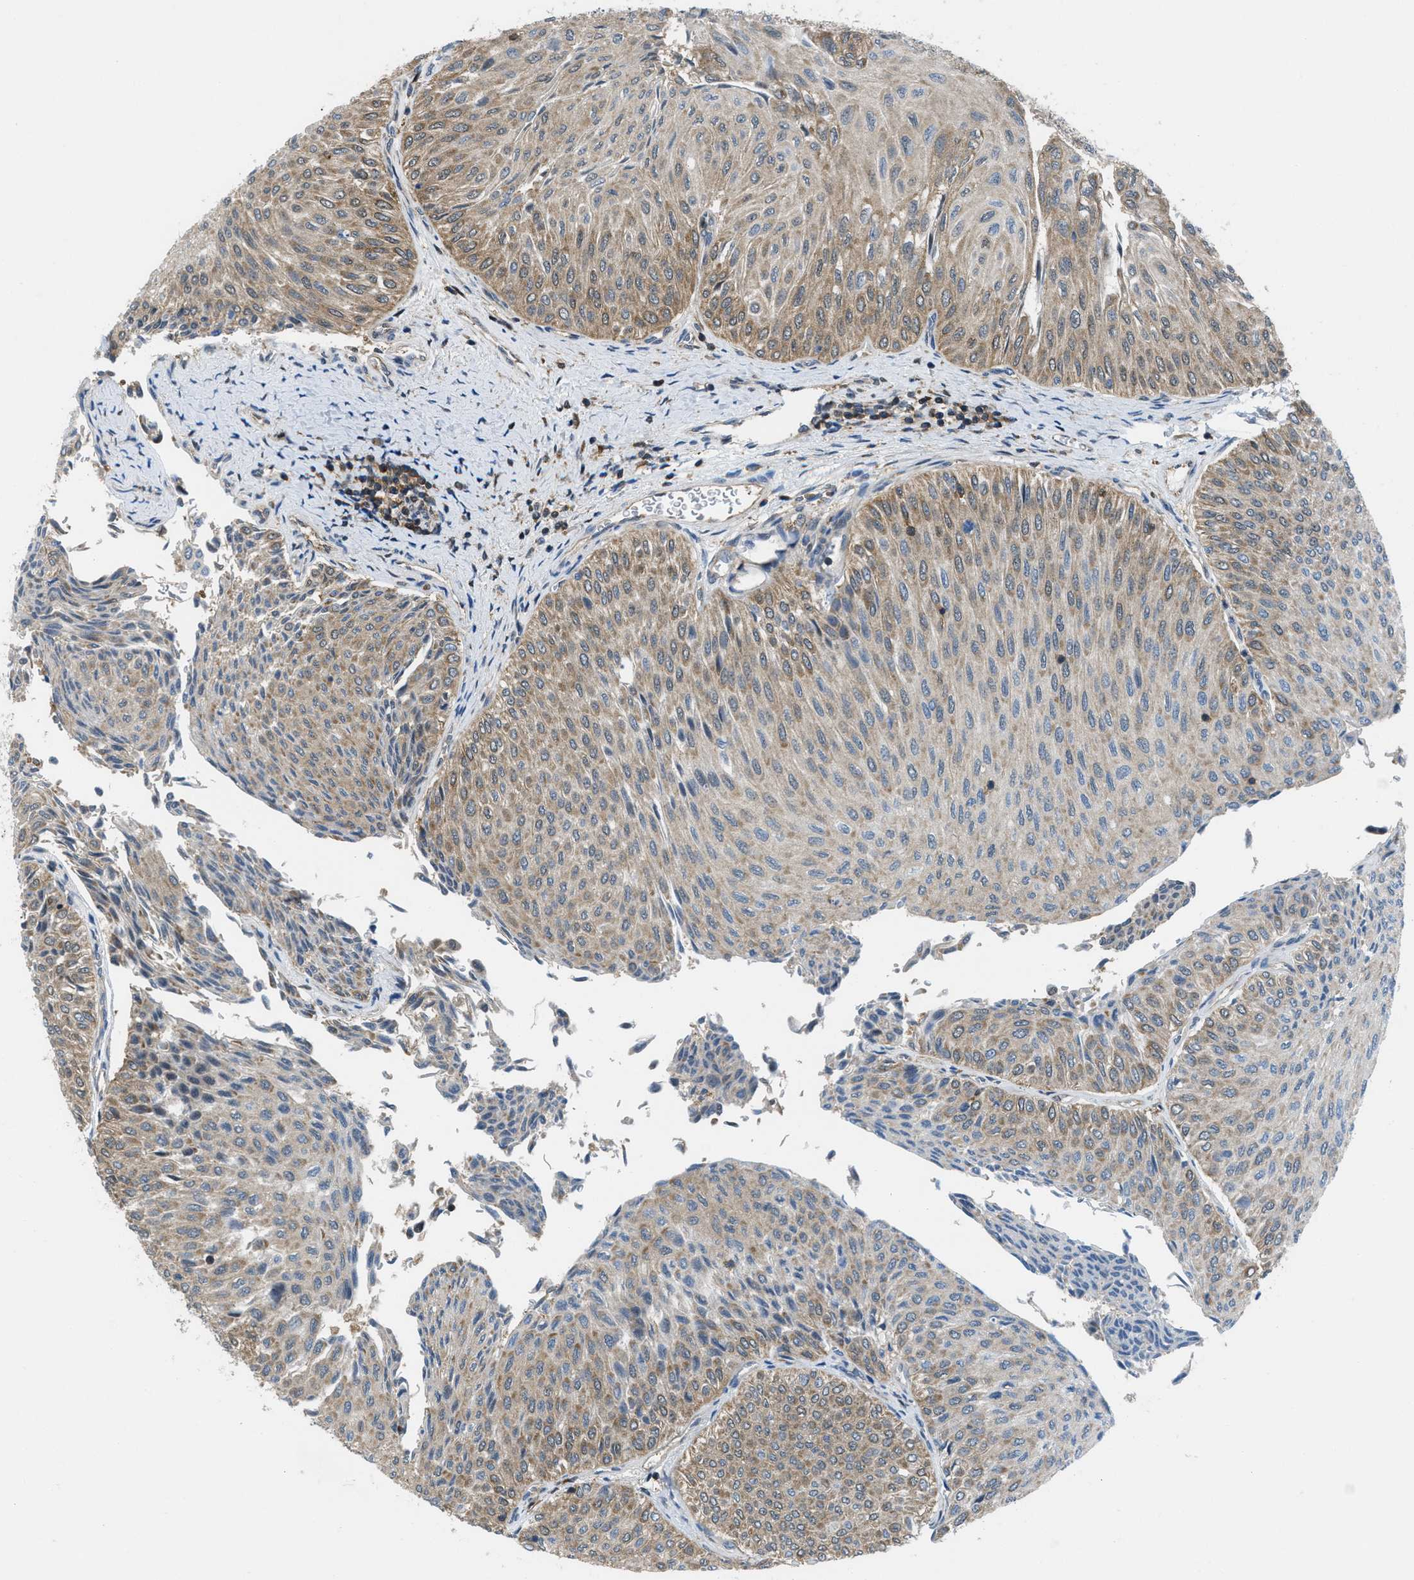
{"staining": {"intensity": "moderate", "quantity": "25%-75%", "location": "cytoplasmic/membranous"}, "tissue": "urothelial cancer", "cell_type": "Tumor cells", "image_type": "cancer", "snomed": [{"axis": "morphology", "description": "Urothelial carcinoma, Low grade"}, {"axis": "topography", "description": "Urinary bladder"}], "caption": "Immunohistochemical staining of urothelial cancer displays medium levels of moderate cytoplasmic/membranous positivity in about 25%-75% of tumor cells.", "gene": "PIP5K1C", "patient": {"sex": "male", "age": 78}}